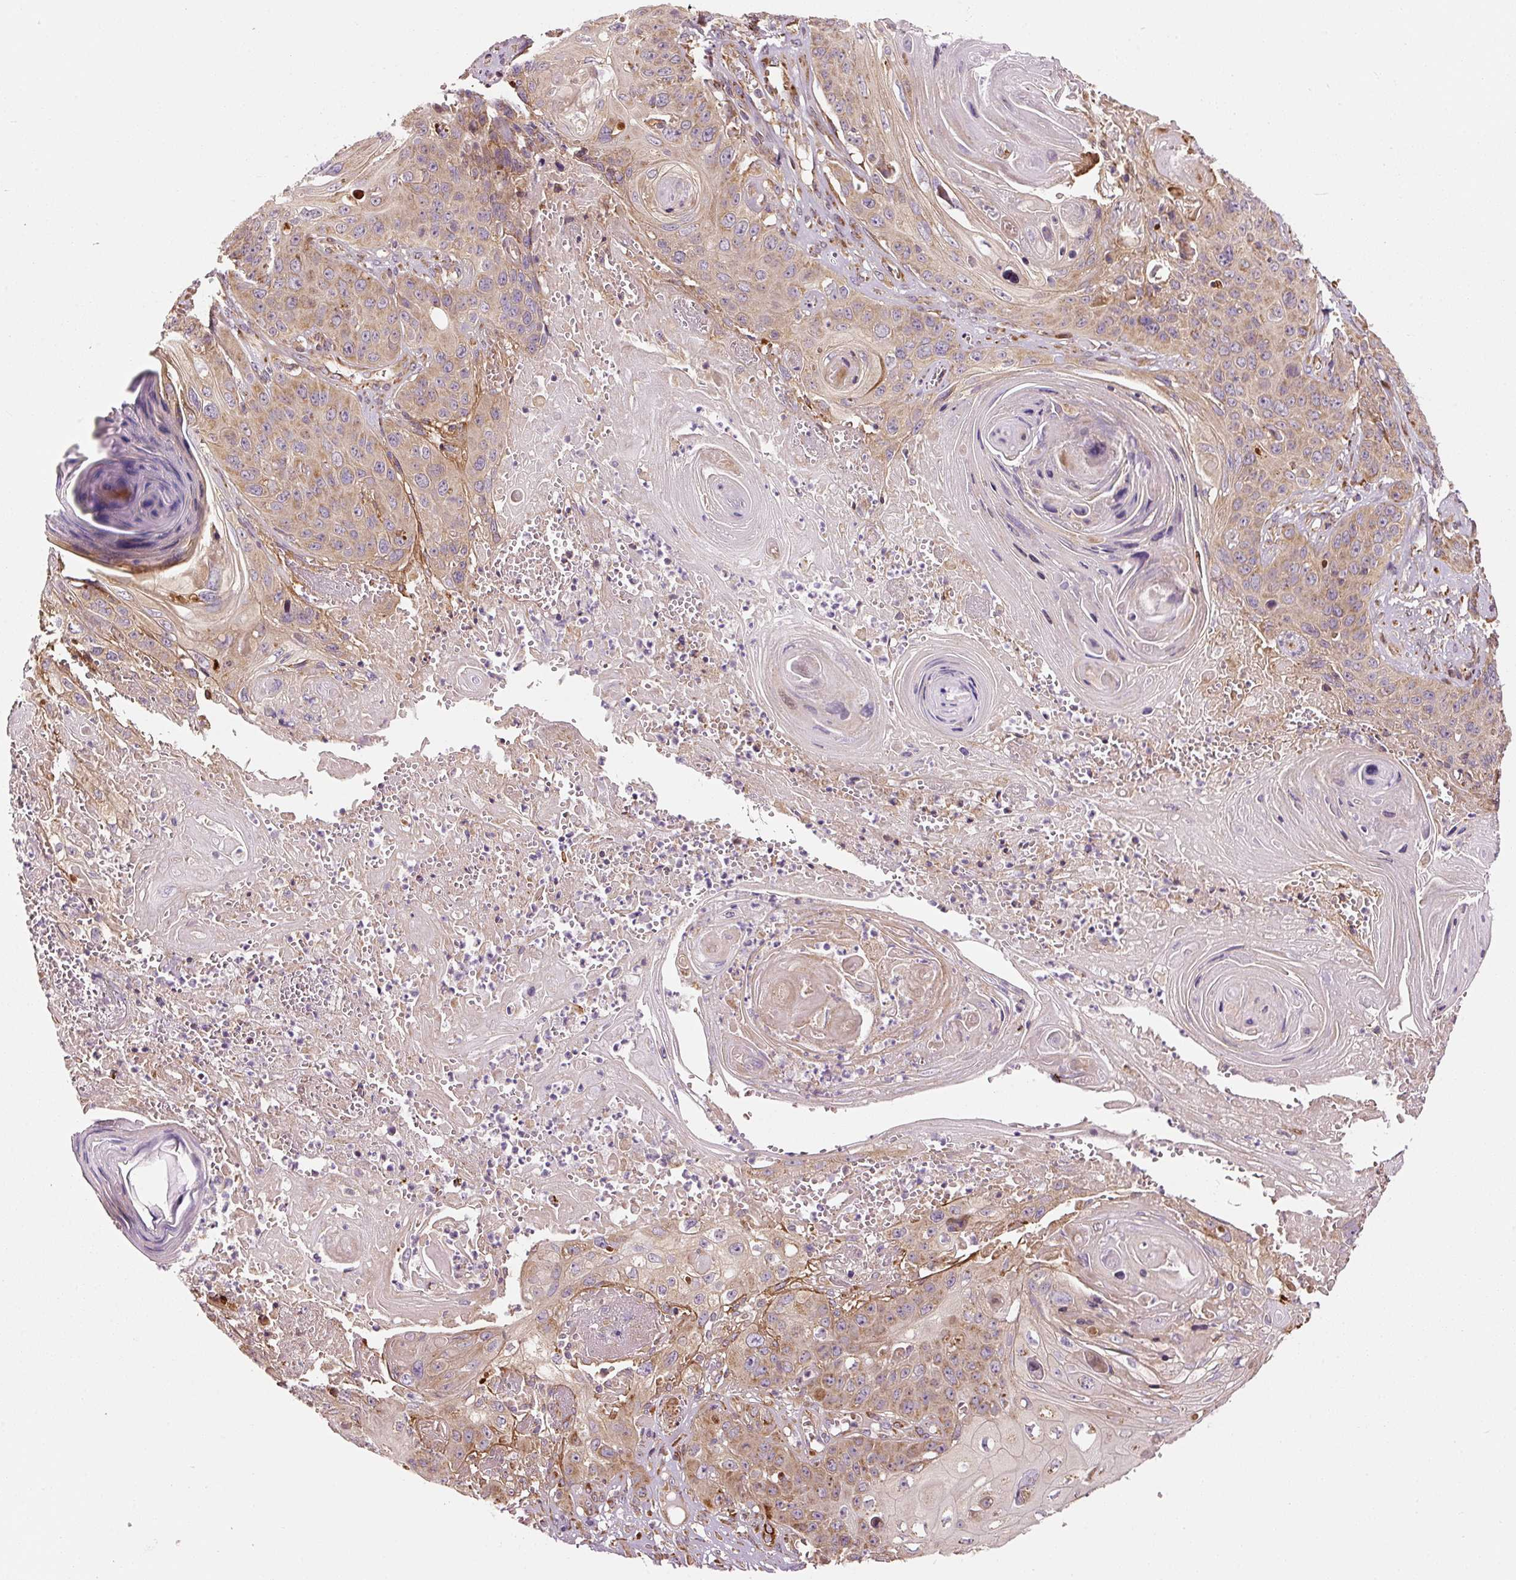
{"staining": {"intensity": "moderate", "quantity": ">75%", "location": "cytoplasmic/membranous"}, "tissue": "skin cancer", "cell_type": "Tumor cells", "image_type": "cancer", "snomed": [{"axis": "morphology", "description": "Squamous cell carcinoma, NOS"}, {"axis": "topography", "description": "Skin"}], "caption": "Moderate cytoplasmic/membranous staining for a protein is appreciated in approximately >75% of tumor cells of skin cancer (squamous cell carcinoma) using immunohistochemistry.", "gene": "ISCU", "patient": {"sex": "male", "age": 55}}